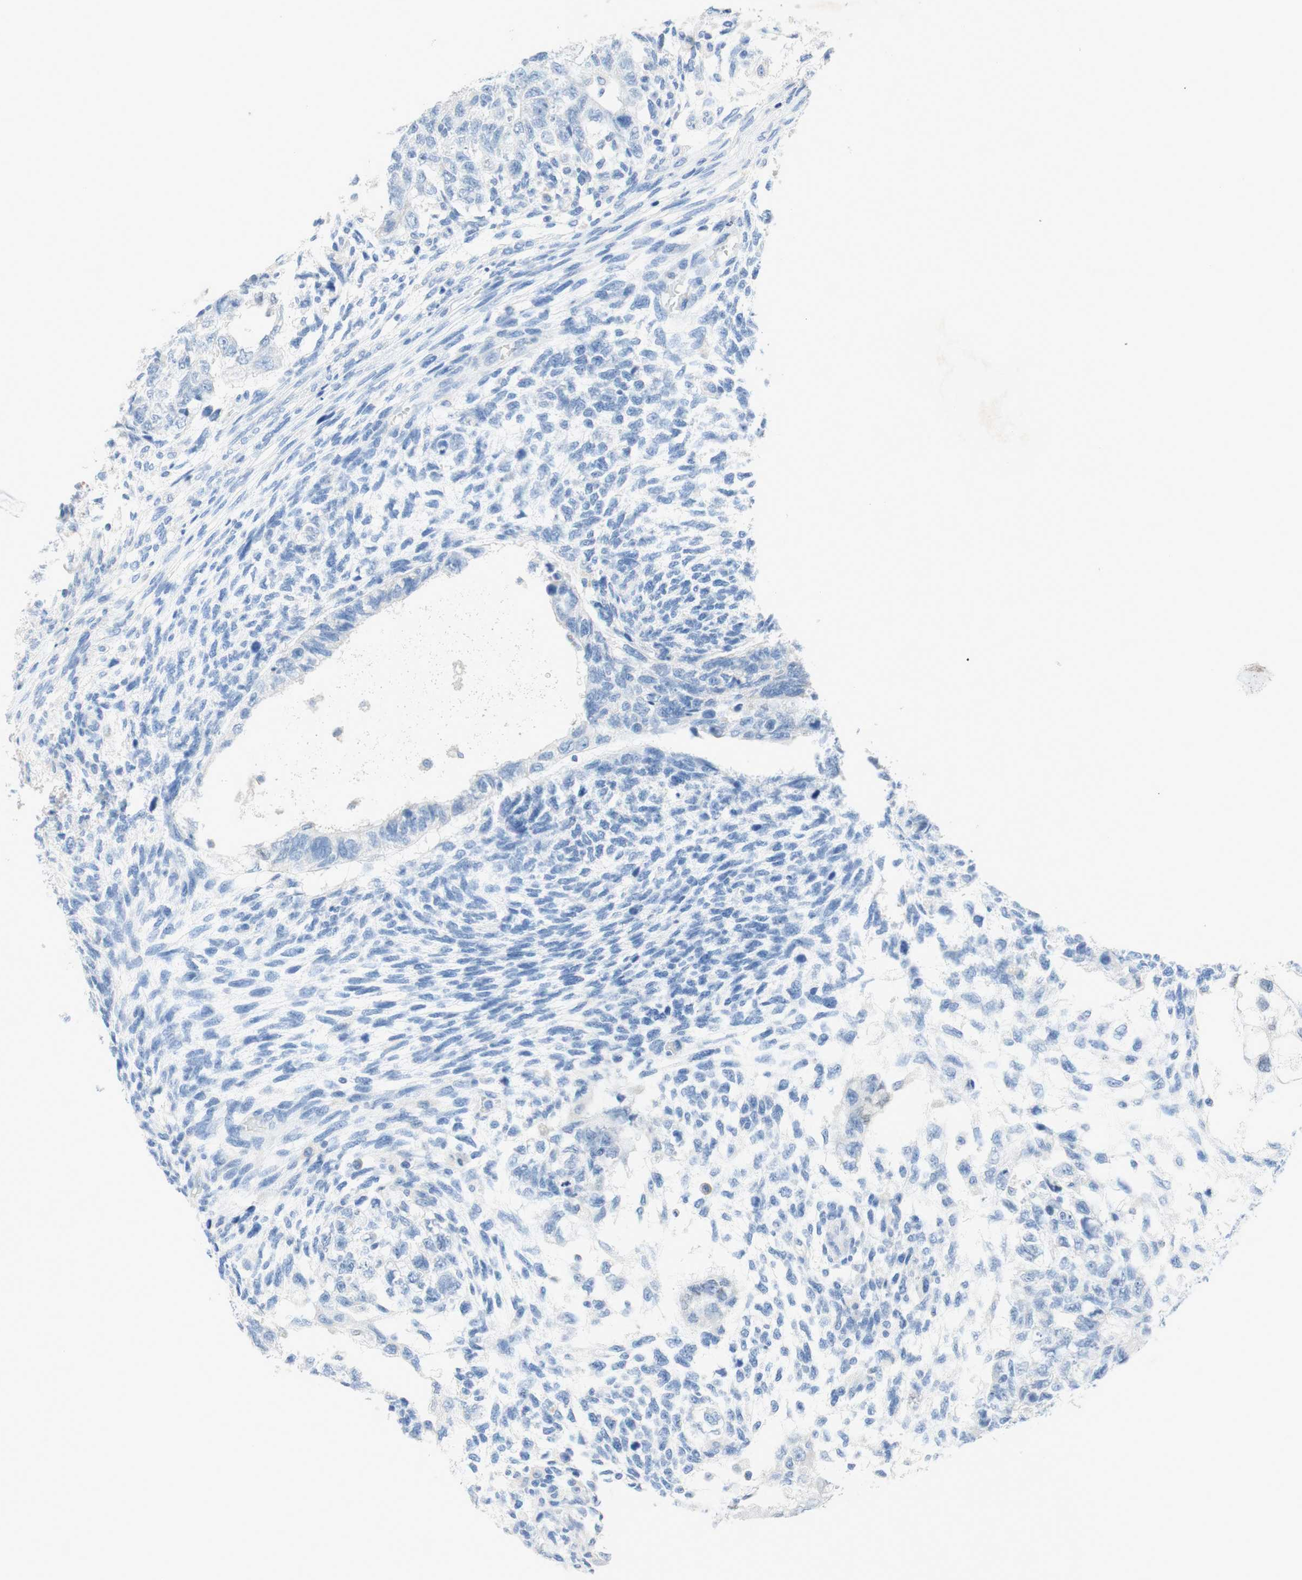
{"staining": {"intensity": "negative", "quantity": "none", "location": "none"}, "tissue": "testis cancer", "cell_type": "Tumor cells", "image_type": "cancer", "snomed": [{"axis": "morphology", "description": "Normal tissue, NOS"}, {"axis": "morphology", "description": "Carcinoma, Embryonal, NOS"}, {"axis": "topography", "description": "Testis"}], "caption": "A micrograph of testis cancer stained for a protein shows no brown staining in tumor cells.", "gene": "POLR2J3", "patient": {"sex": "male", "age": 36}}